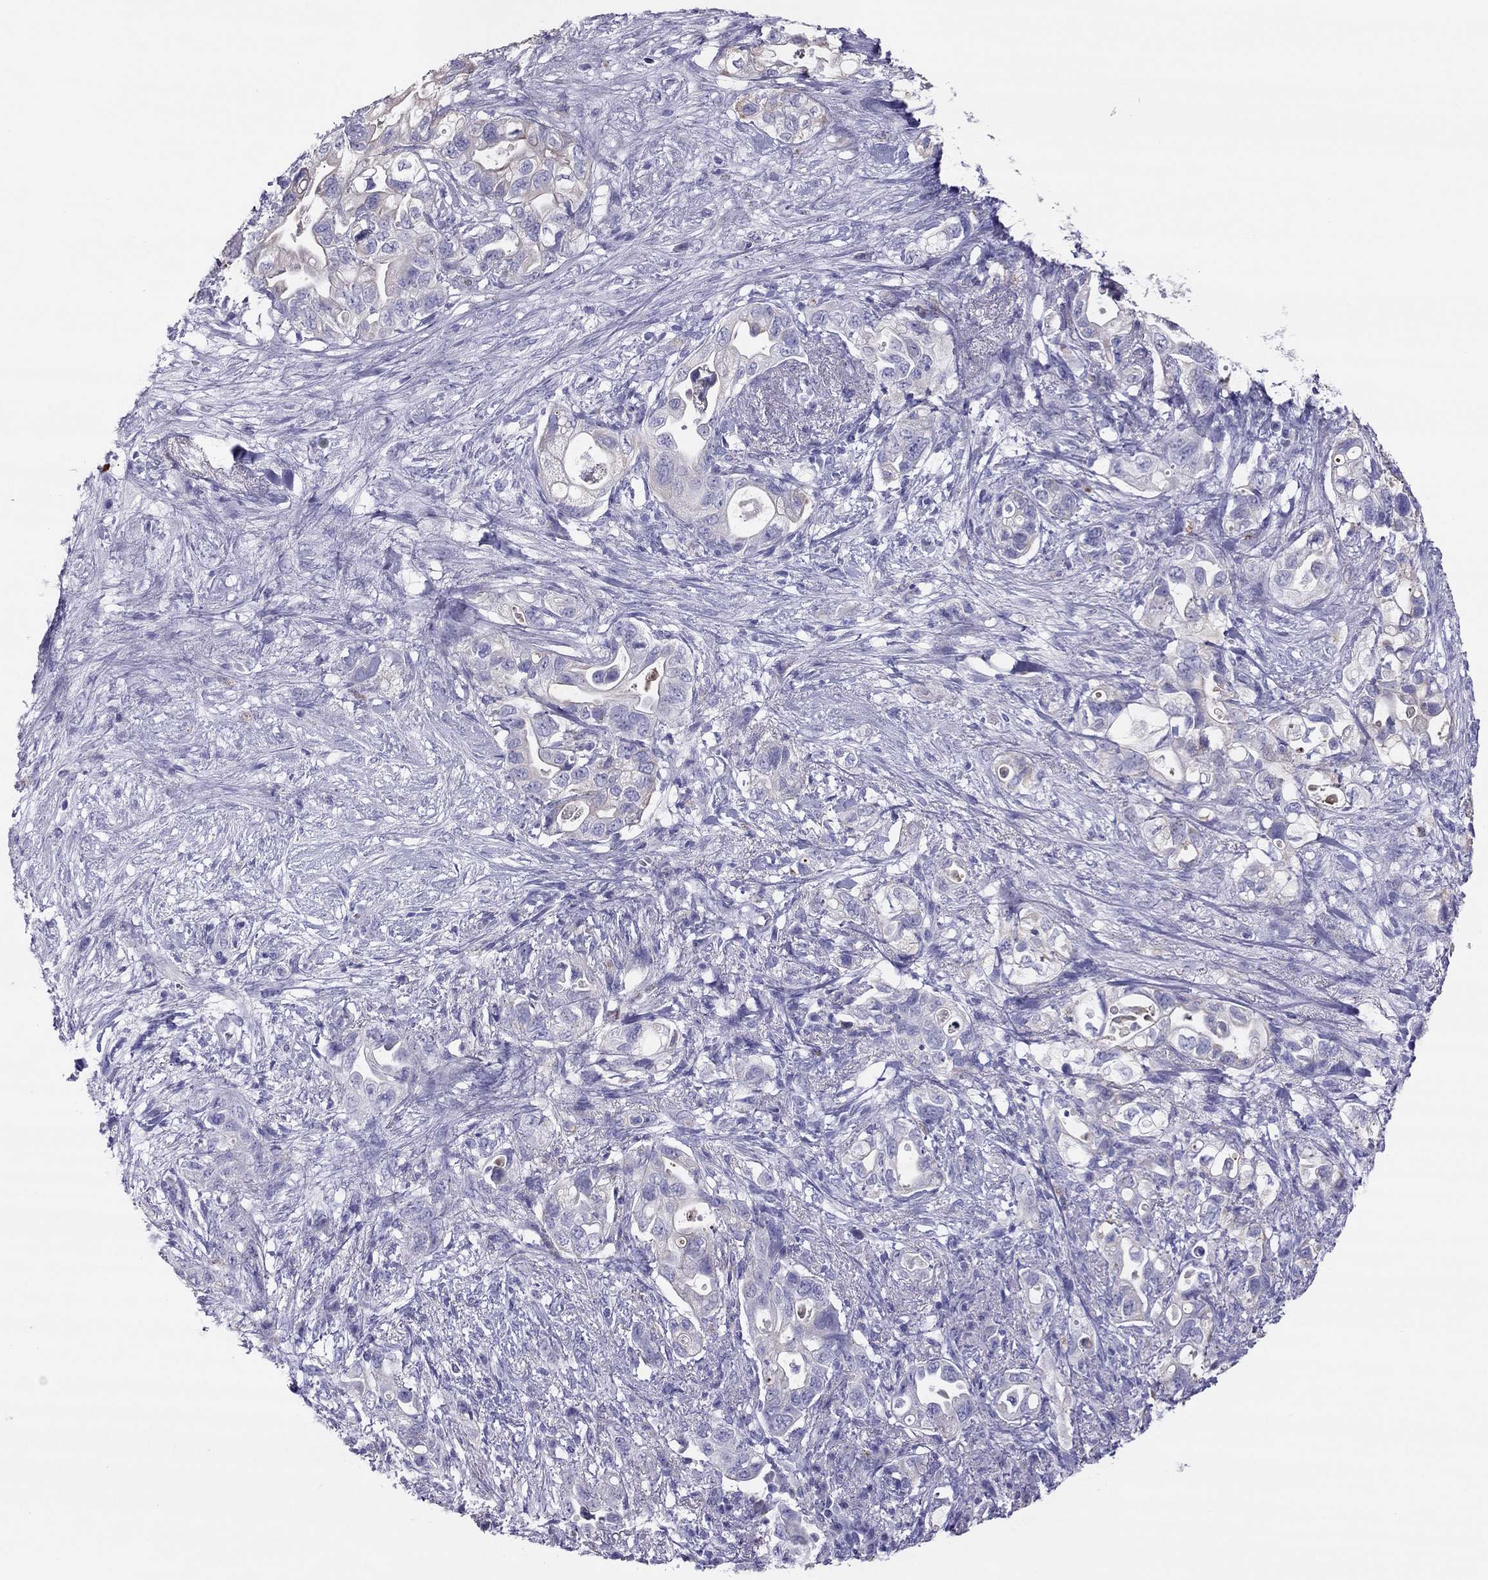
{"staining": {"intensity": "negative", "quantity": "none", "location": "none"}, "tissue": "pancreatic cancer", "cell_type": "Tumor cells", "image_type": "cancer", "snomed": [{"axis": "morphology", "description": "Adenocarcinoma, NOS"}, {"axis": "topography", "description": "Pancreas"}], "caption": "This histopathology image is of adenocarcinoma (pancreatic) stained with IHC to label a protein in brown with the nuclei are counter-stained blue. There is no positivity in tumor cells.", "gene": "MAEL", "patient": {"sex": "female", "age": 72}}